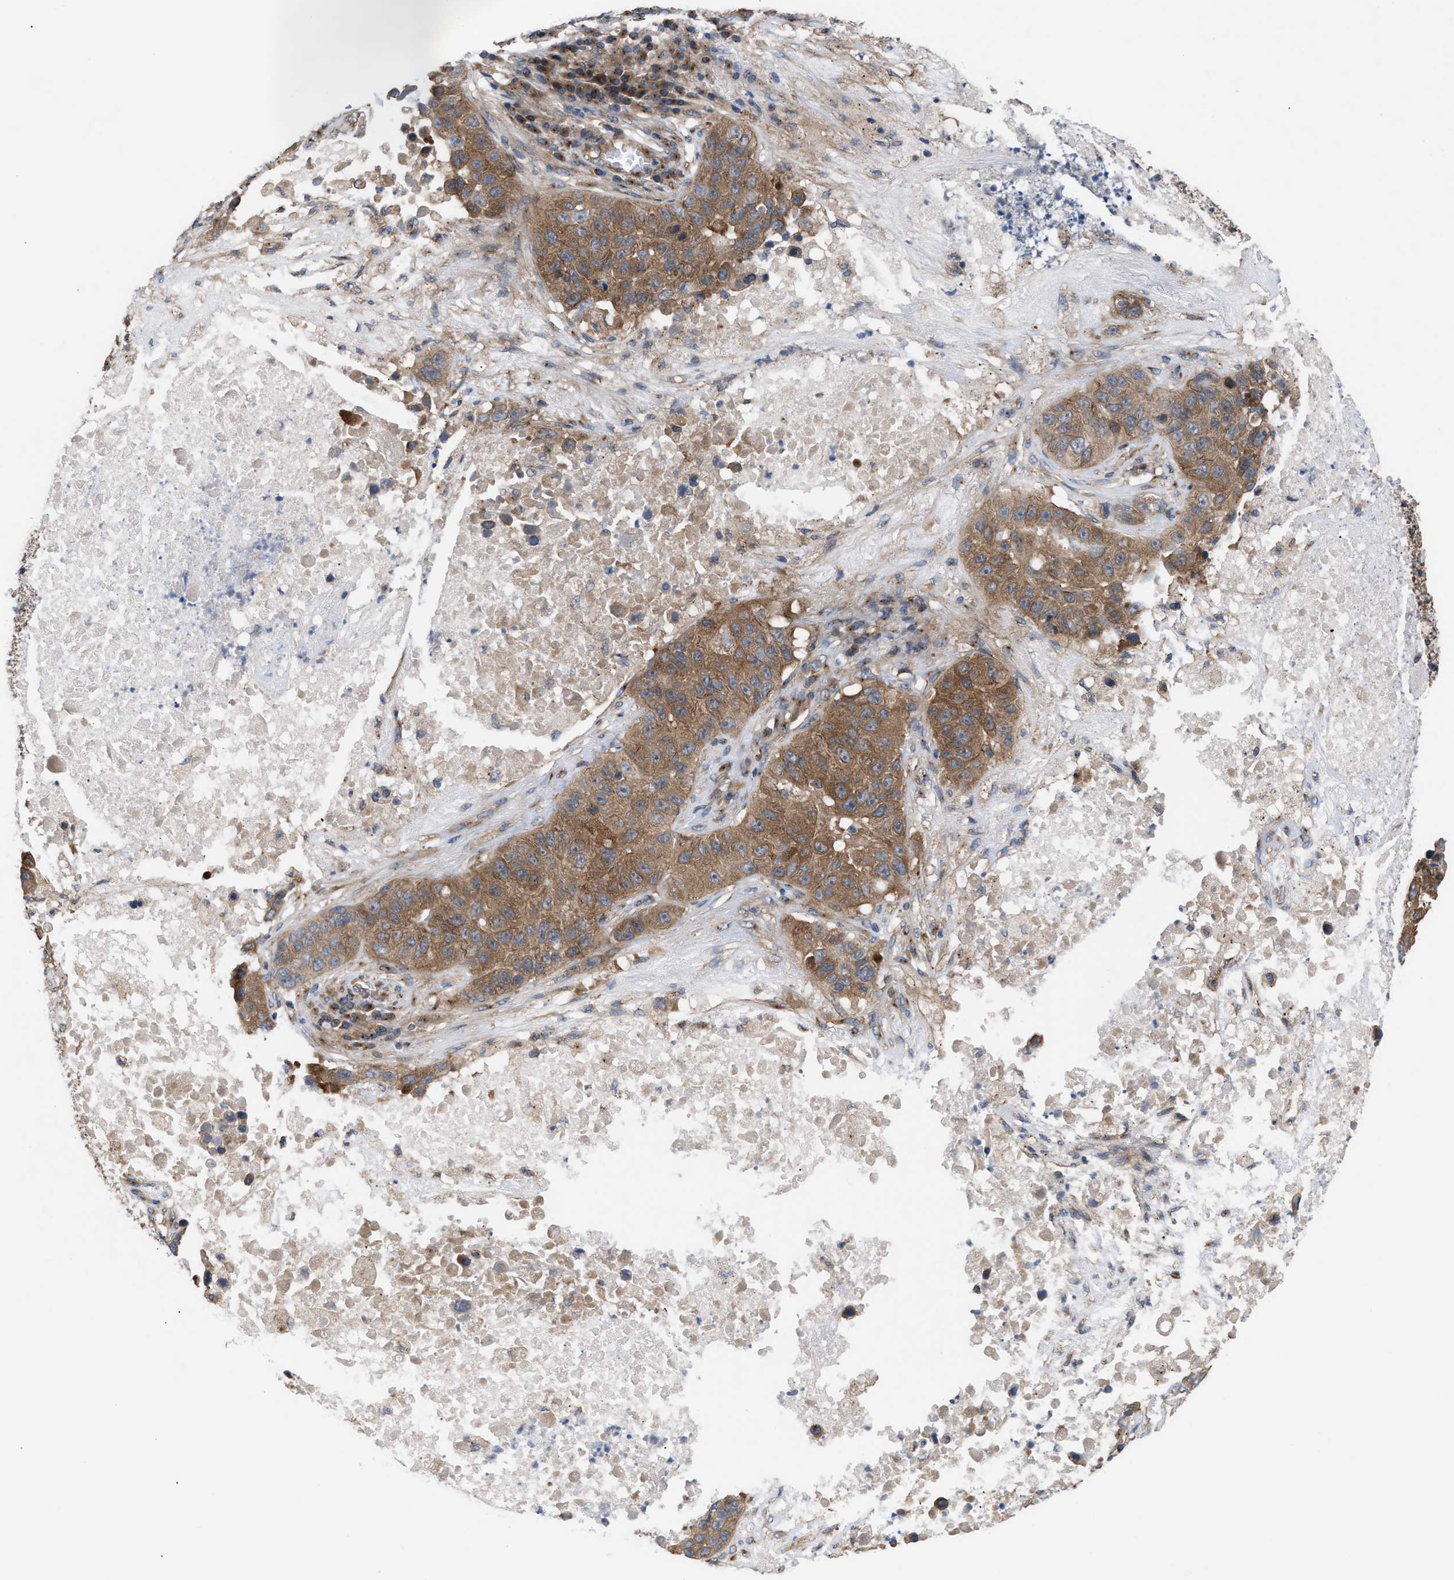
{"staining": {"intensity": "moderate", "quantity": ">75%", "location": "cytoplasmic/membranous"}, "tissue": "lung cancer", "cell_type": "Tumor cells", "image_type": "cancer", "snomed": [{"axis": "morphology", "description": "Squamous cell carcinoma, NOS"}, {"axis": "topography", "description": "Lung"}], "caption": "Protein expression analysis of squamous cell carcinoma (lung) reveals moderate cytoplasmic/membranous staining in approximately >75% of tumor cells.", "gene": "LAPTM4B", "patient": {"sex": "male", "age": 57}}